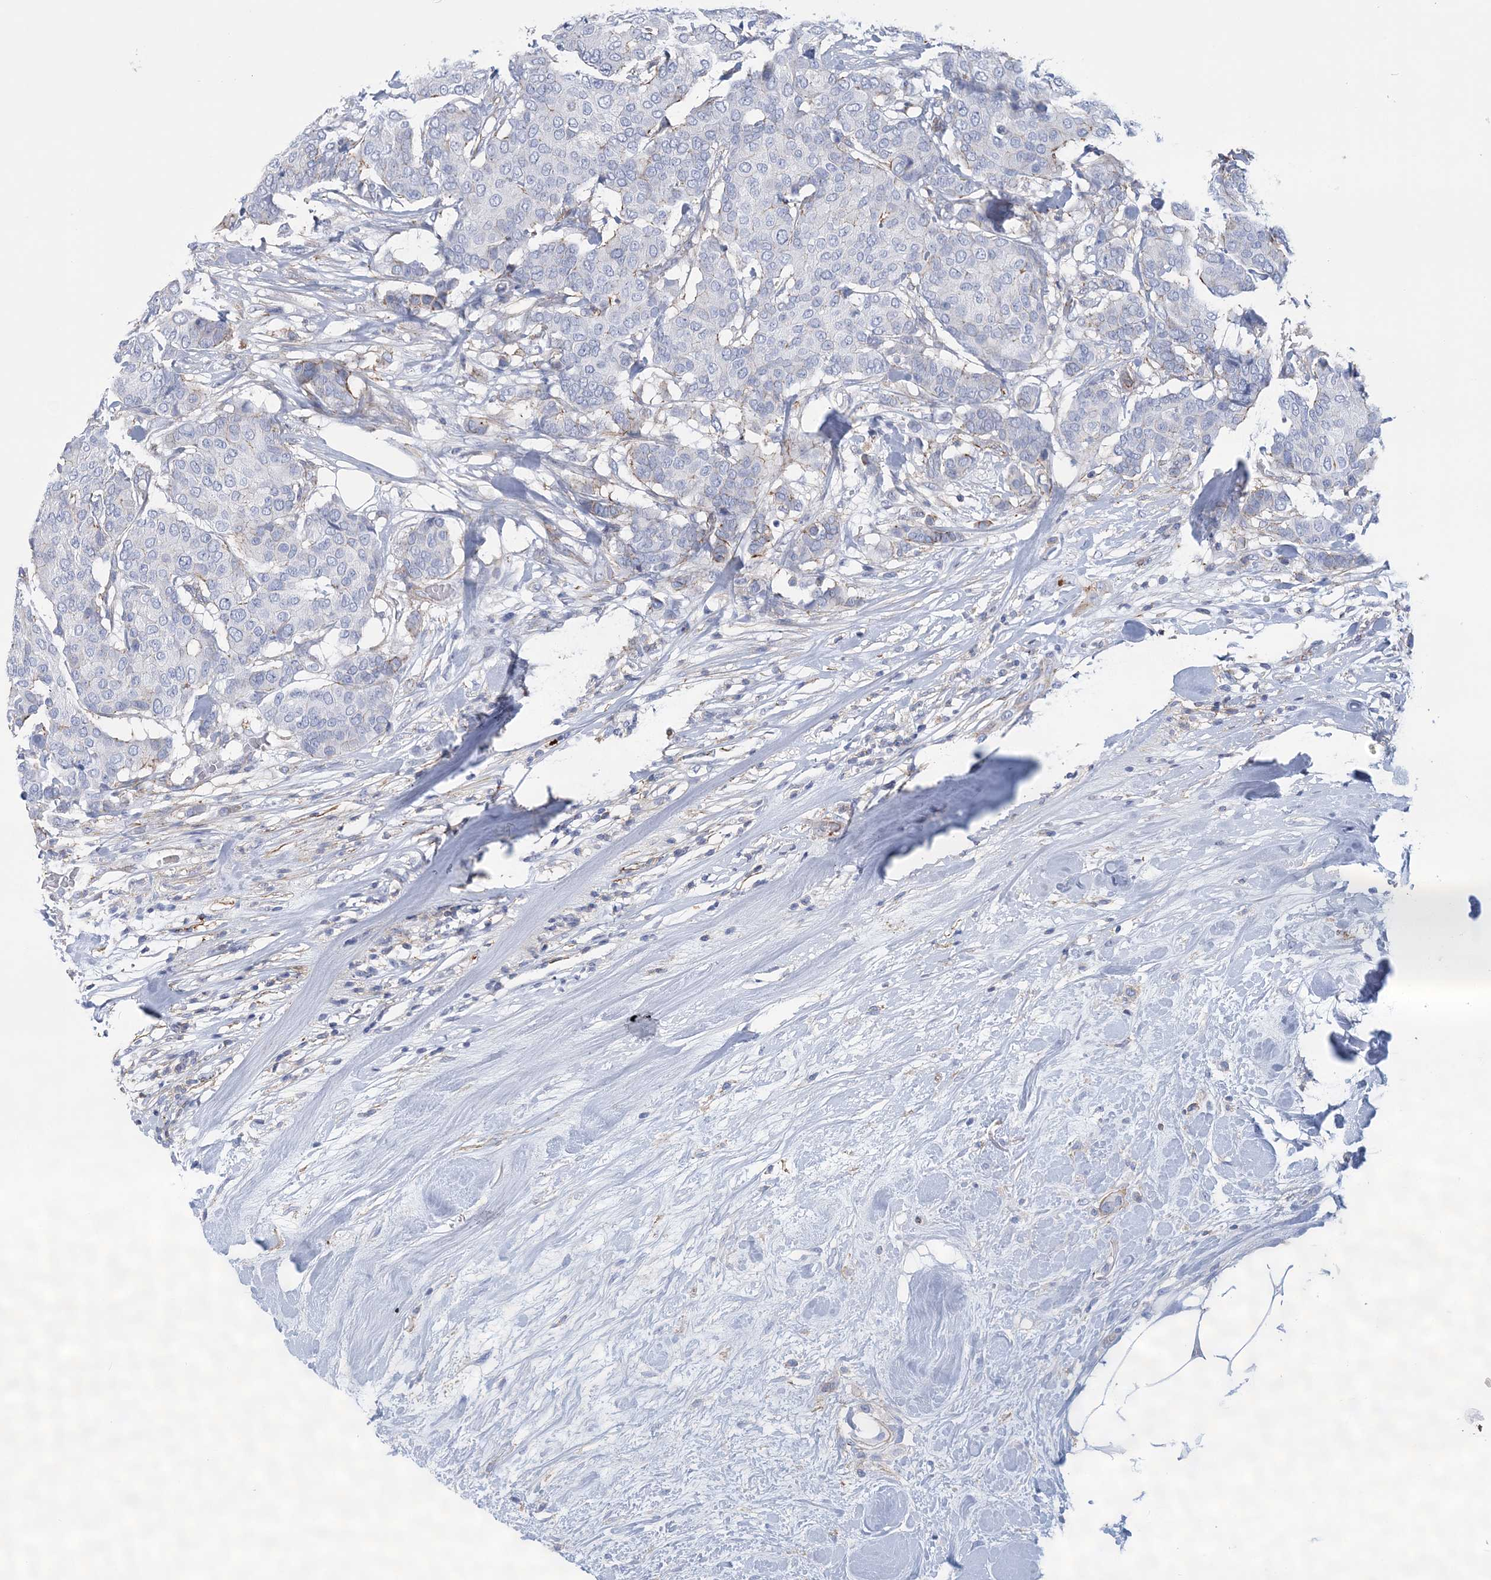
{"staining": {"intensity": "negative", "quantity": "none", "location": "none"}, "tissue": "breast cancer", "cell_type": "Tumor cells", "image_type": "cancer", "snomed": [{"axis": "morphology", "description": "Duct carcinoma"}, {"axis": "topography", "description": "Breast"}], "caption": "Breast intraductal carcinoma was stained to show a protein in brown. There is no significant expression in tumor cells.", "gene": "C11orf21", "patient": {"sex": "female", "age": 75}}